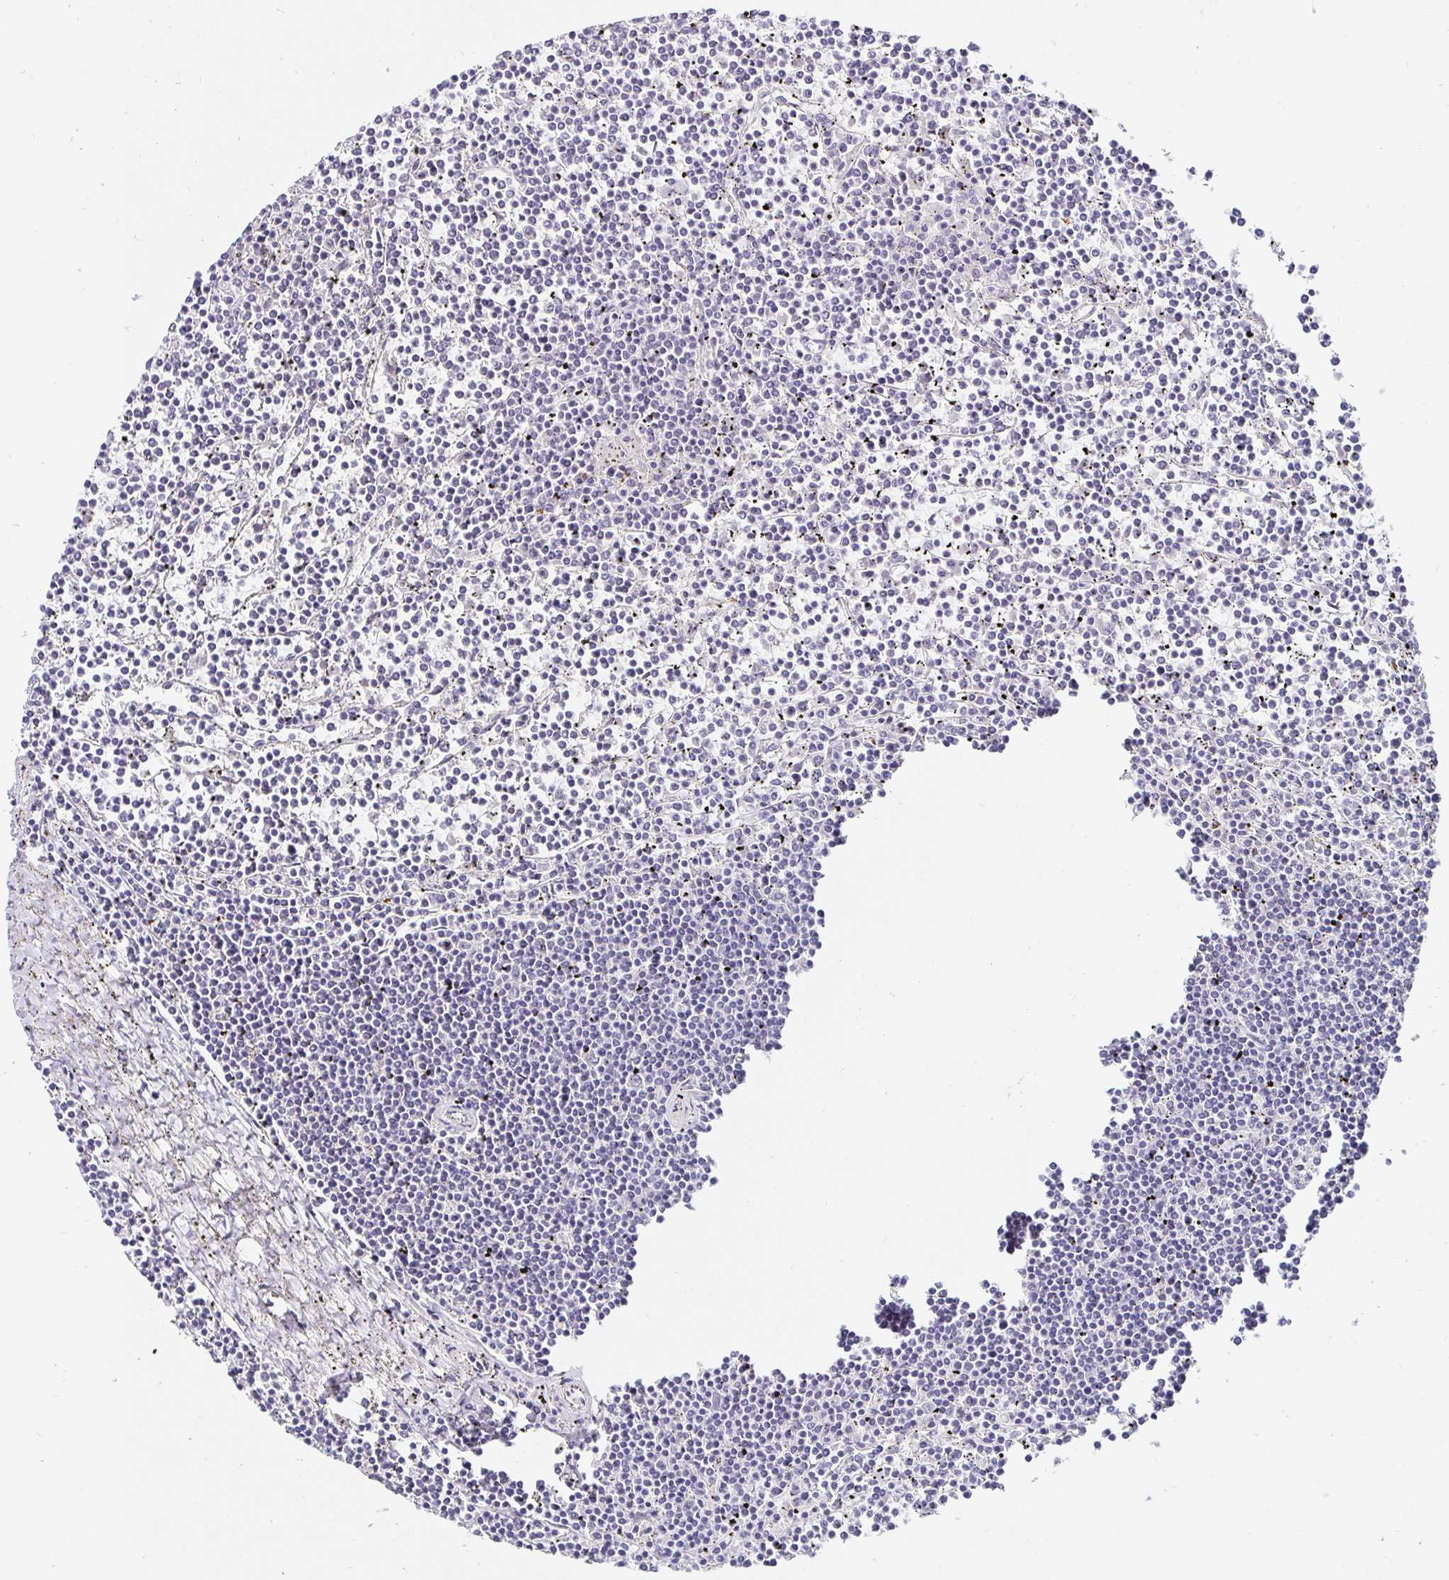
{"staining": {"intensity": "negative", "quantity": "none", "location": "none"}, "tissue": "lymphoma", "cell_type": "Tumor cells", "image_type": "cancer", "snomed": [{"axis": "morphology", "description": "Malignant lymphoma, non-Hodgkin's type, Low grade"}, {"axis": "topography", "description": "Spleen"}], "caption": "IHC of human lymphoma reveals no staining in tumor cells.", "gene": "PDX1", "patient": {"sex": "female", "age": 19}}